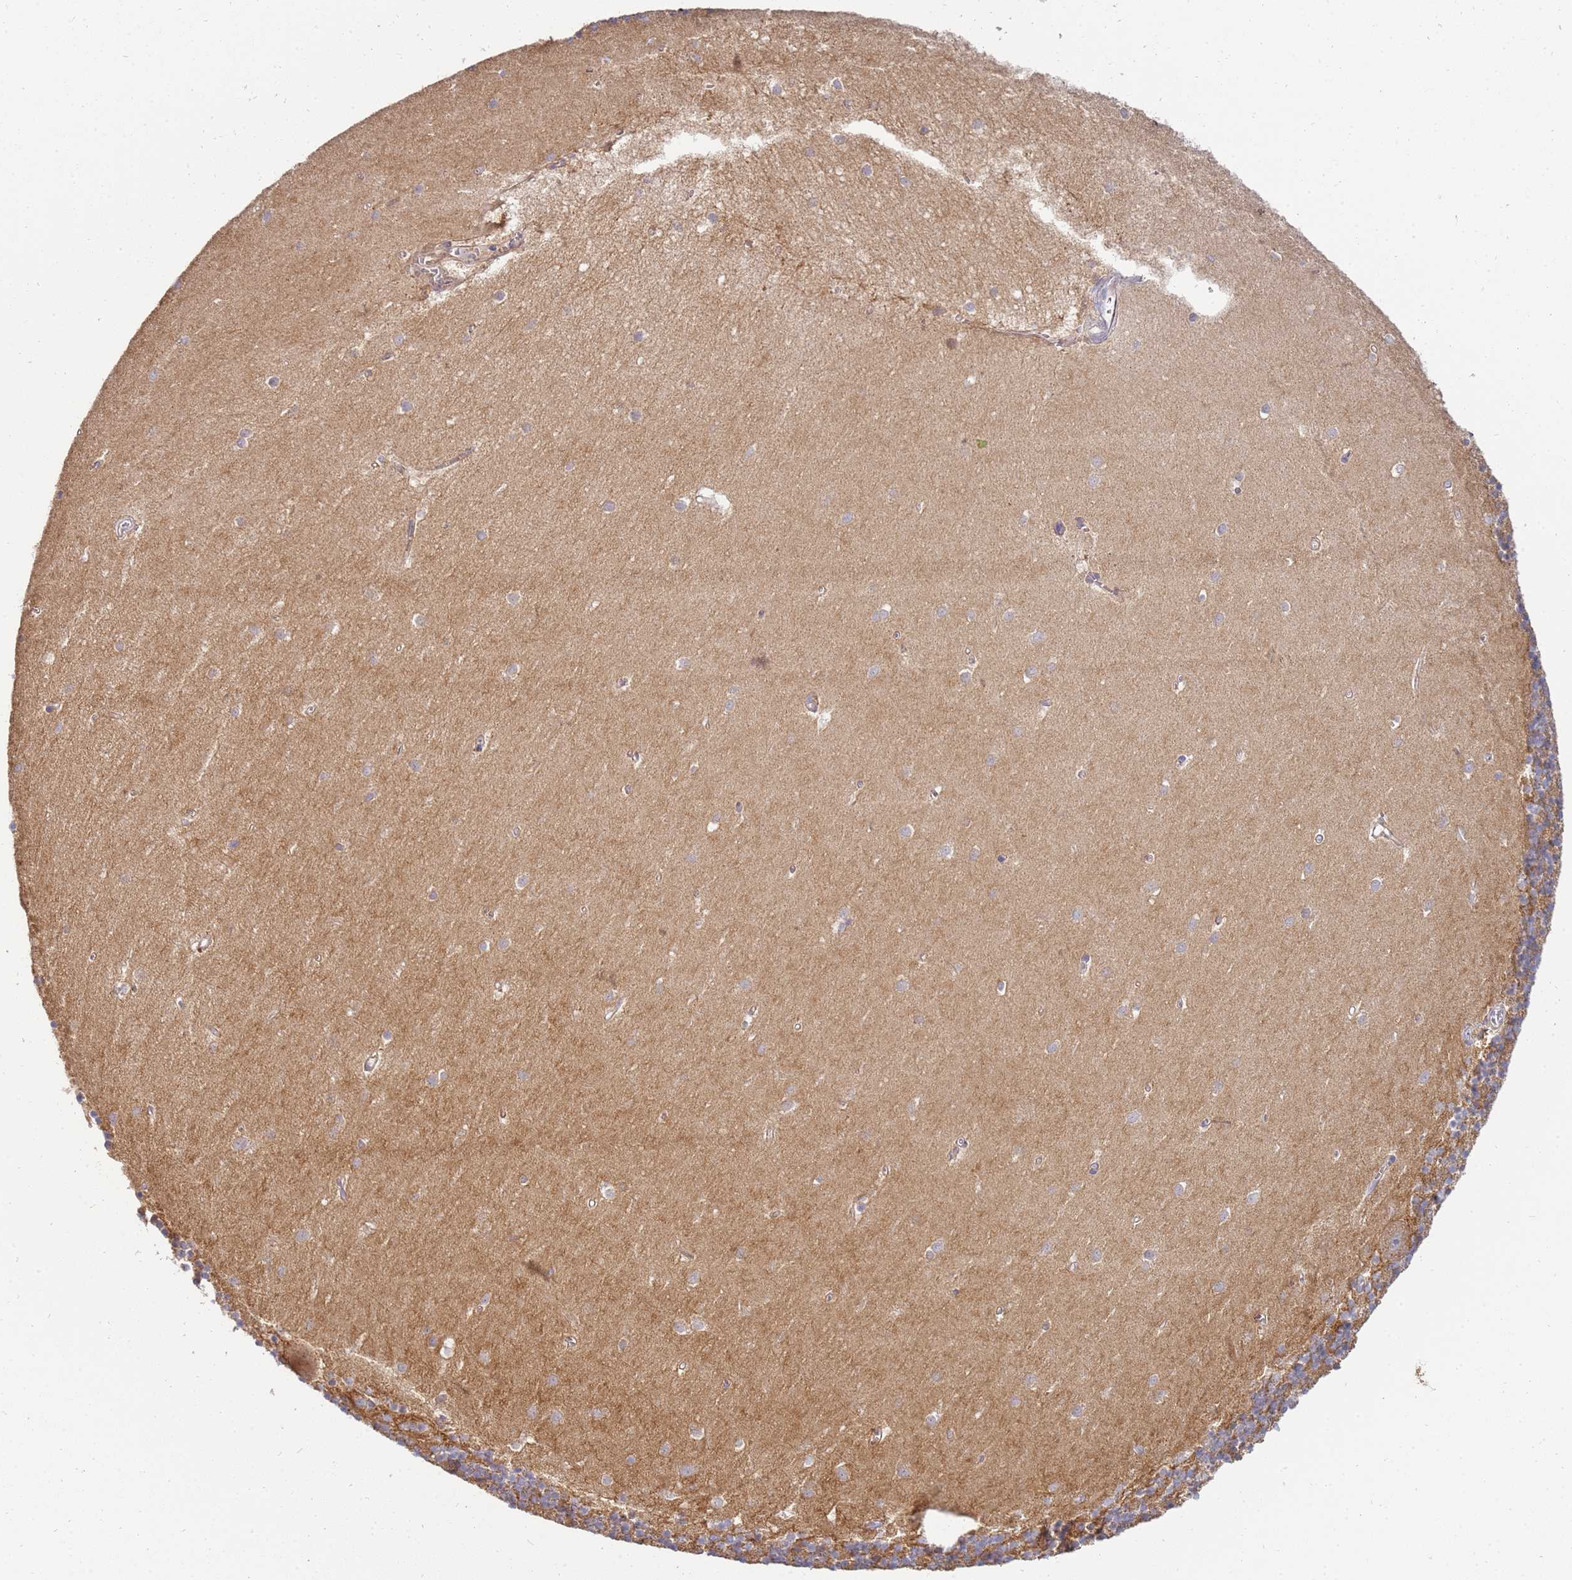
{"staining": {"intensity": "moderate", "quantity": "25%-75%", "location": "cytoplasmic/membranous"}, "tissue": "cerebellum", "cell_type": "Cells in granular layer", "image_type": "normal", "snomed": [{"axis": "morphology", "description": "Normal tissue, NOS"}, {"axis": "topography", "description": "Cerebellum"}], "caption": "Protein staining of benign cerebellum reveals moderate cytoplasmic/membranous expression in about 25%-75% of cells in granular layer.", "gene": "NMUR2", "patient": {"sex": "male", "age": 54}}